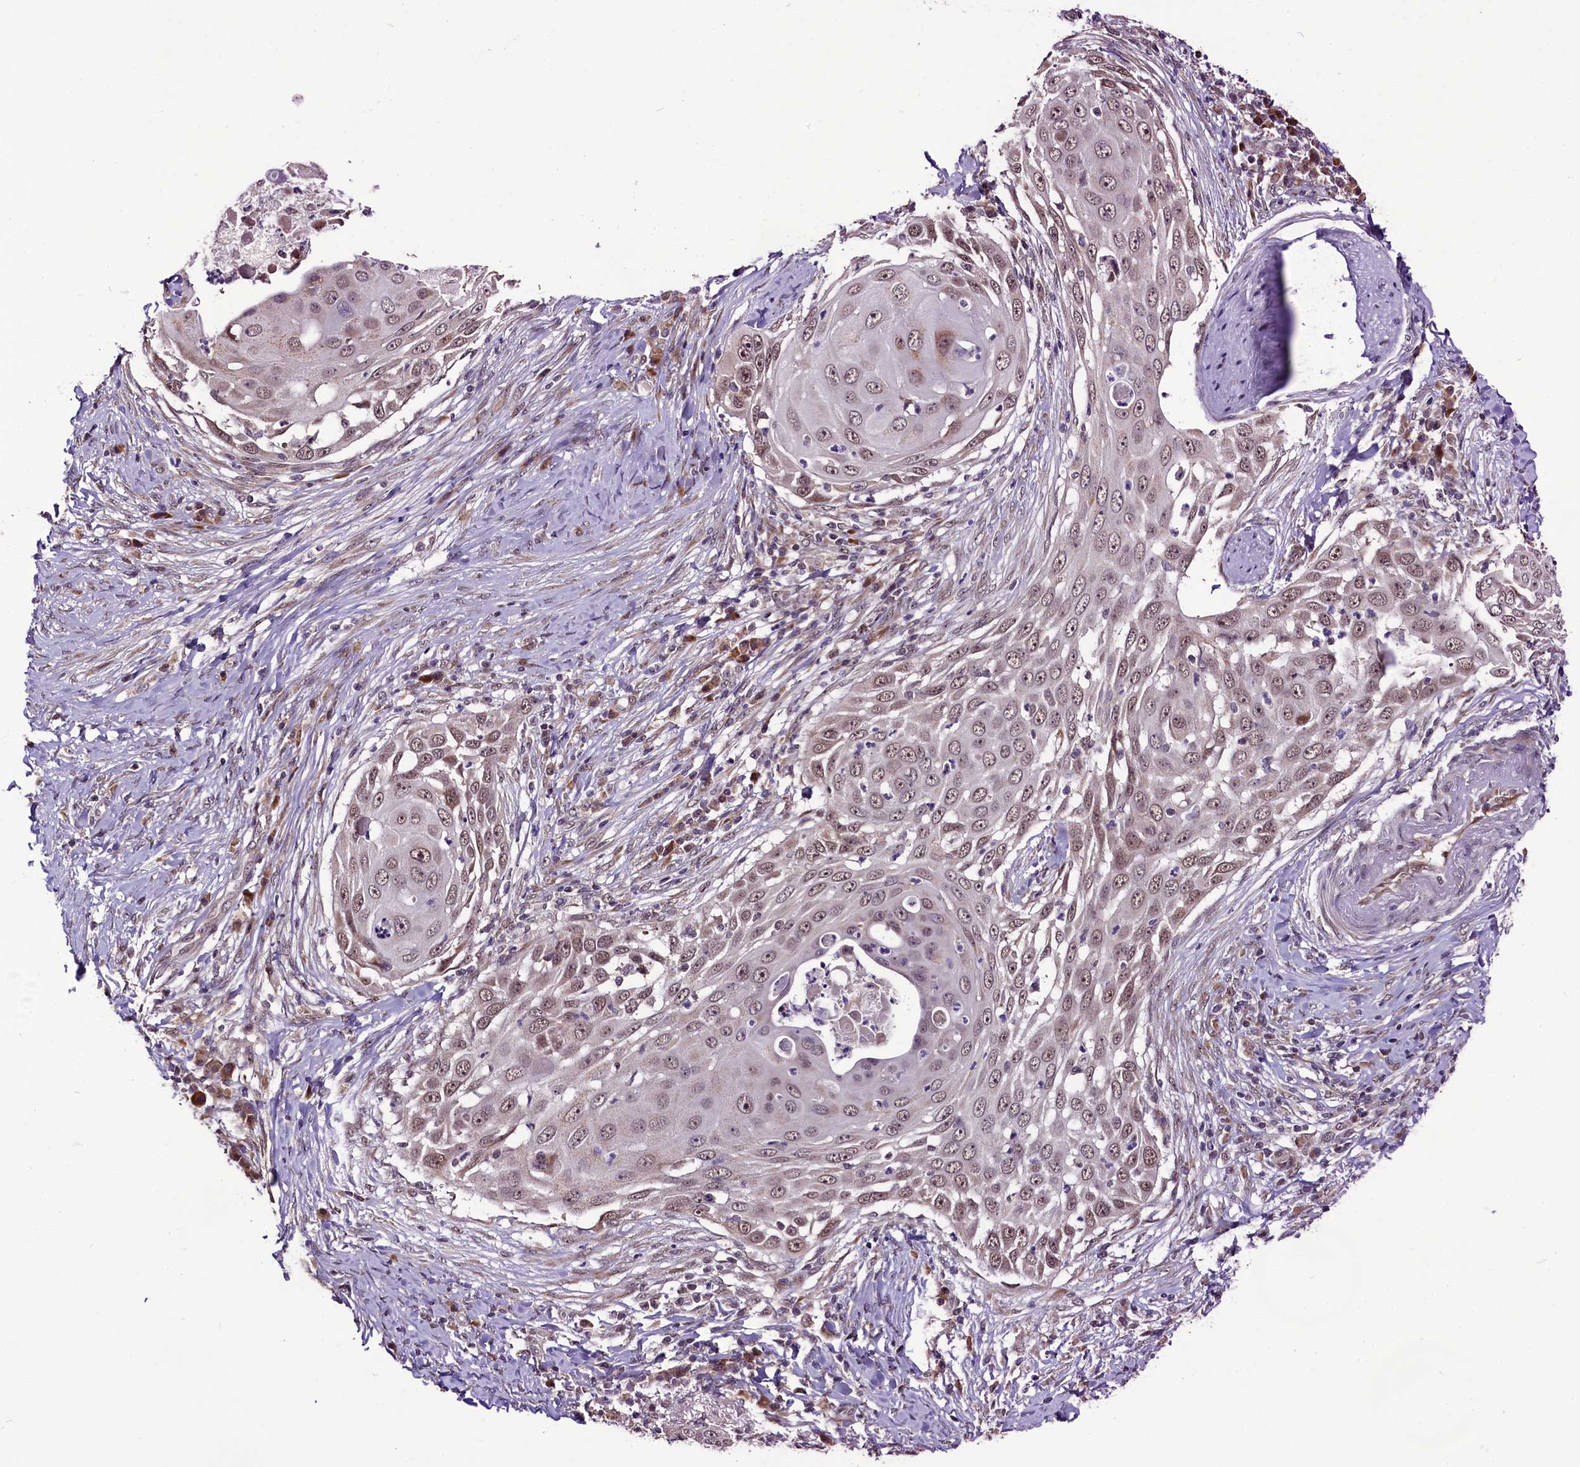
{"staining": {"intensity": "weak", "quantity": ">75%", "location": "nuclear"}, "tissue": "skin cancer", "cell_type": "Tumor cells", "image_type": "cancer", "snomed": [{"axis": "morphology", "description": "Squamous cell carcinoma, NOS"}, {"axis": "topography", "description": "Skin"}], "caption": "Skin squamous cell carcinoma was stained to show a protein in brown. There is low levels of weak nuclear expression in about >75% of tumor cells. Using DAB (brown) and hematoxylin (blue) stains, captured at high magnification using brightfield microscopy.", "gene": "RPUSD2", "patient": {"sex": "female", "age": 44}}